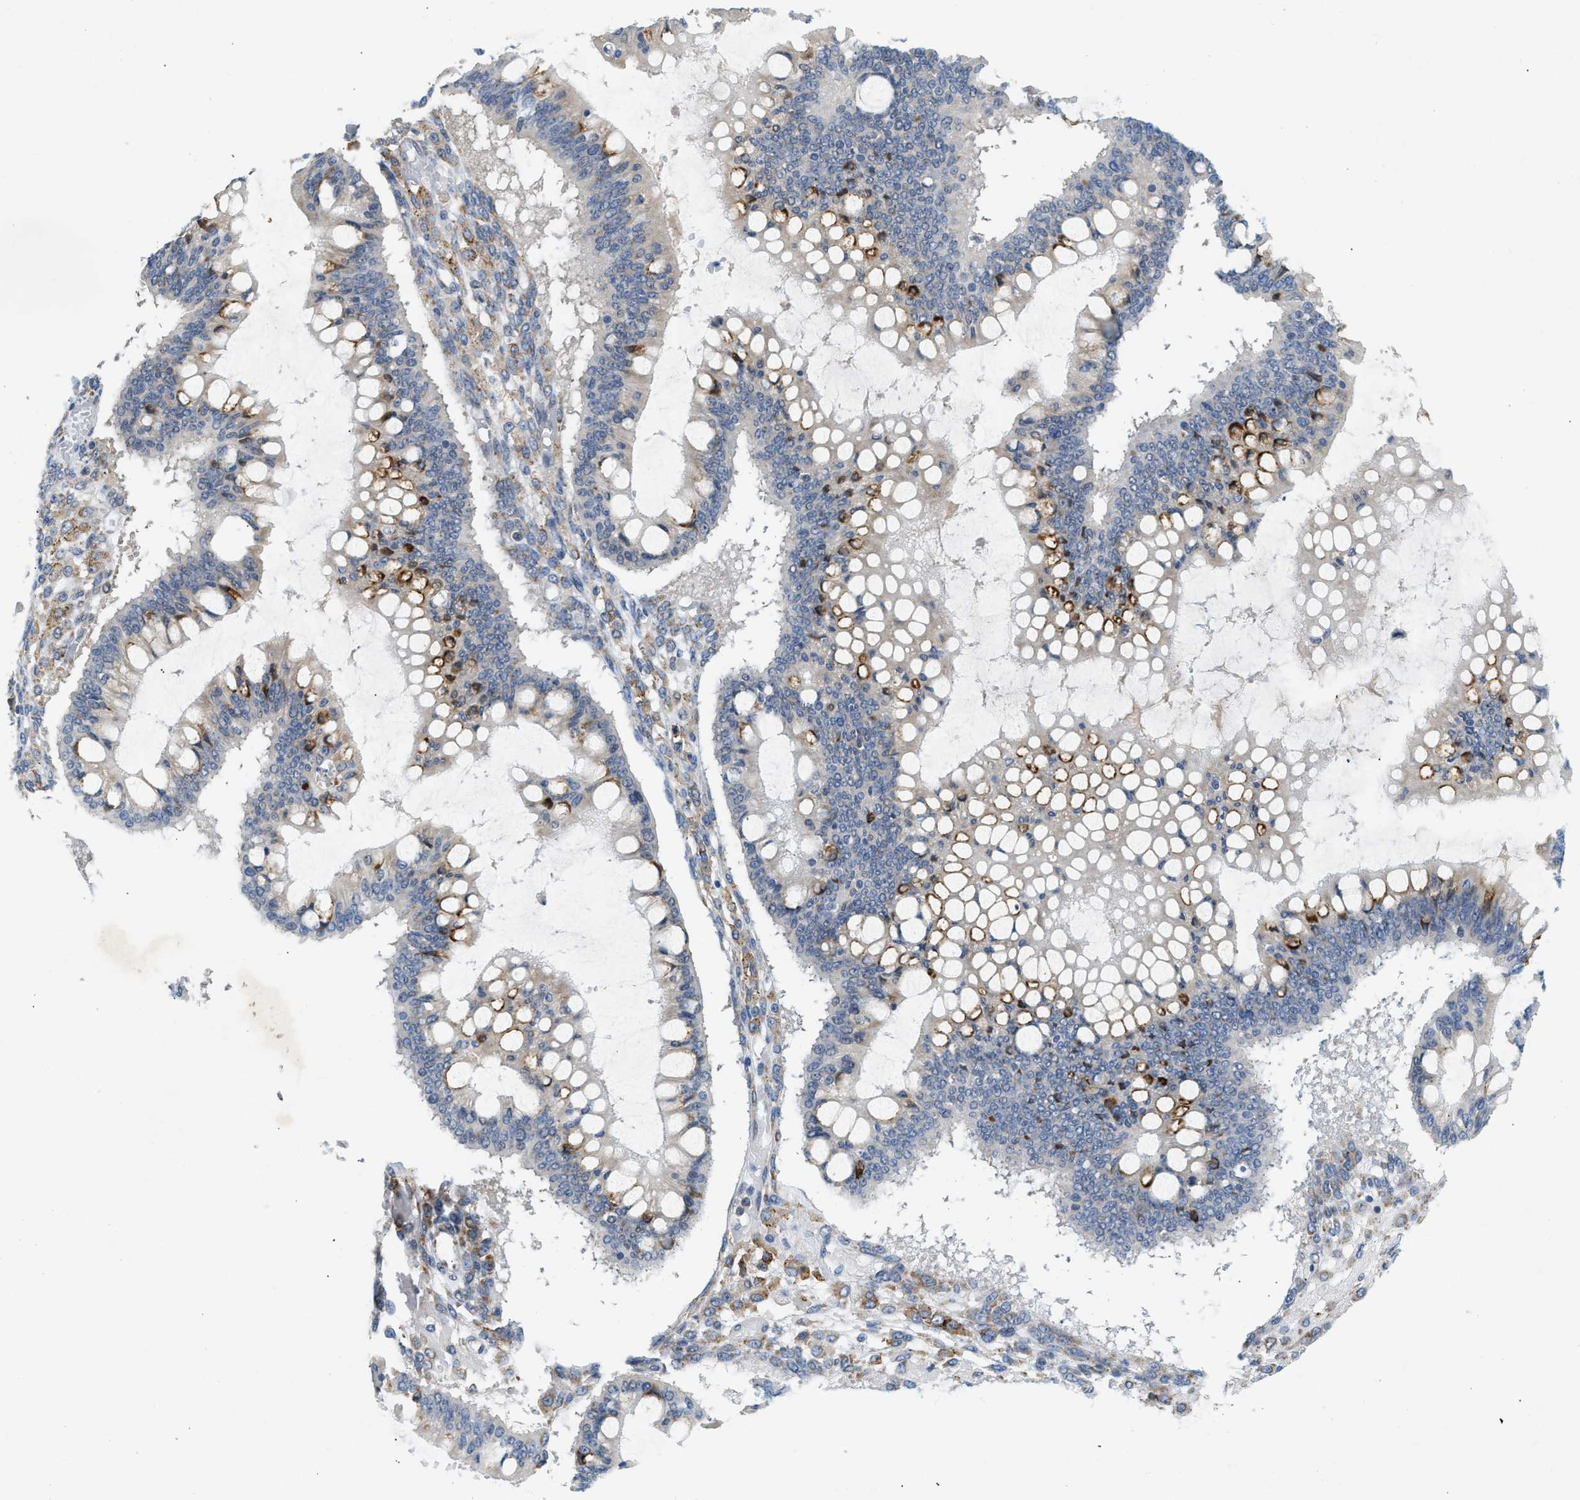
{"staining": {"intensity": "strong", "quantity": "25%-75%", "location": "cytoplasmic/membranous"}, "tissue": "ovarian cancer", "cell_type": "Tumor cells", "image_type": "cancer", "snomed": [{"axis": "morphology", "description": "Cystadenocarcinoma, mucinous, NOS"}, {"axis": "topography", "description": "Ovary"}], "caption": "Human ovarian cancer stained with a brown dye reveals strong cytoplasmic/membranous positive positivity in approximately 25%-75% of tumor cells.", "gene": "KCNC2", "patient": {"sex": "female", "age": 73}}